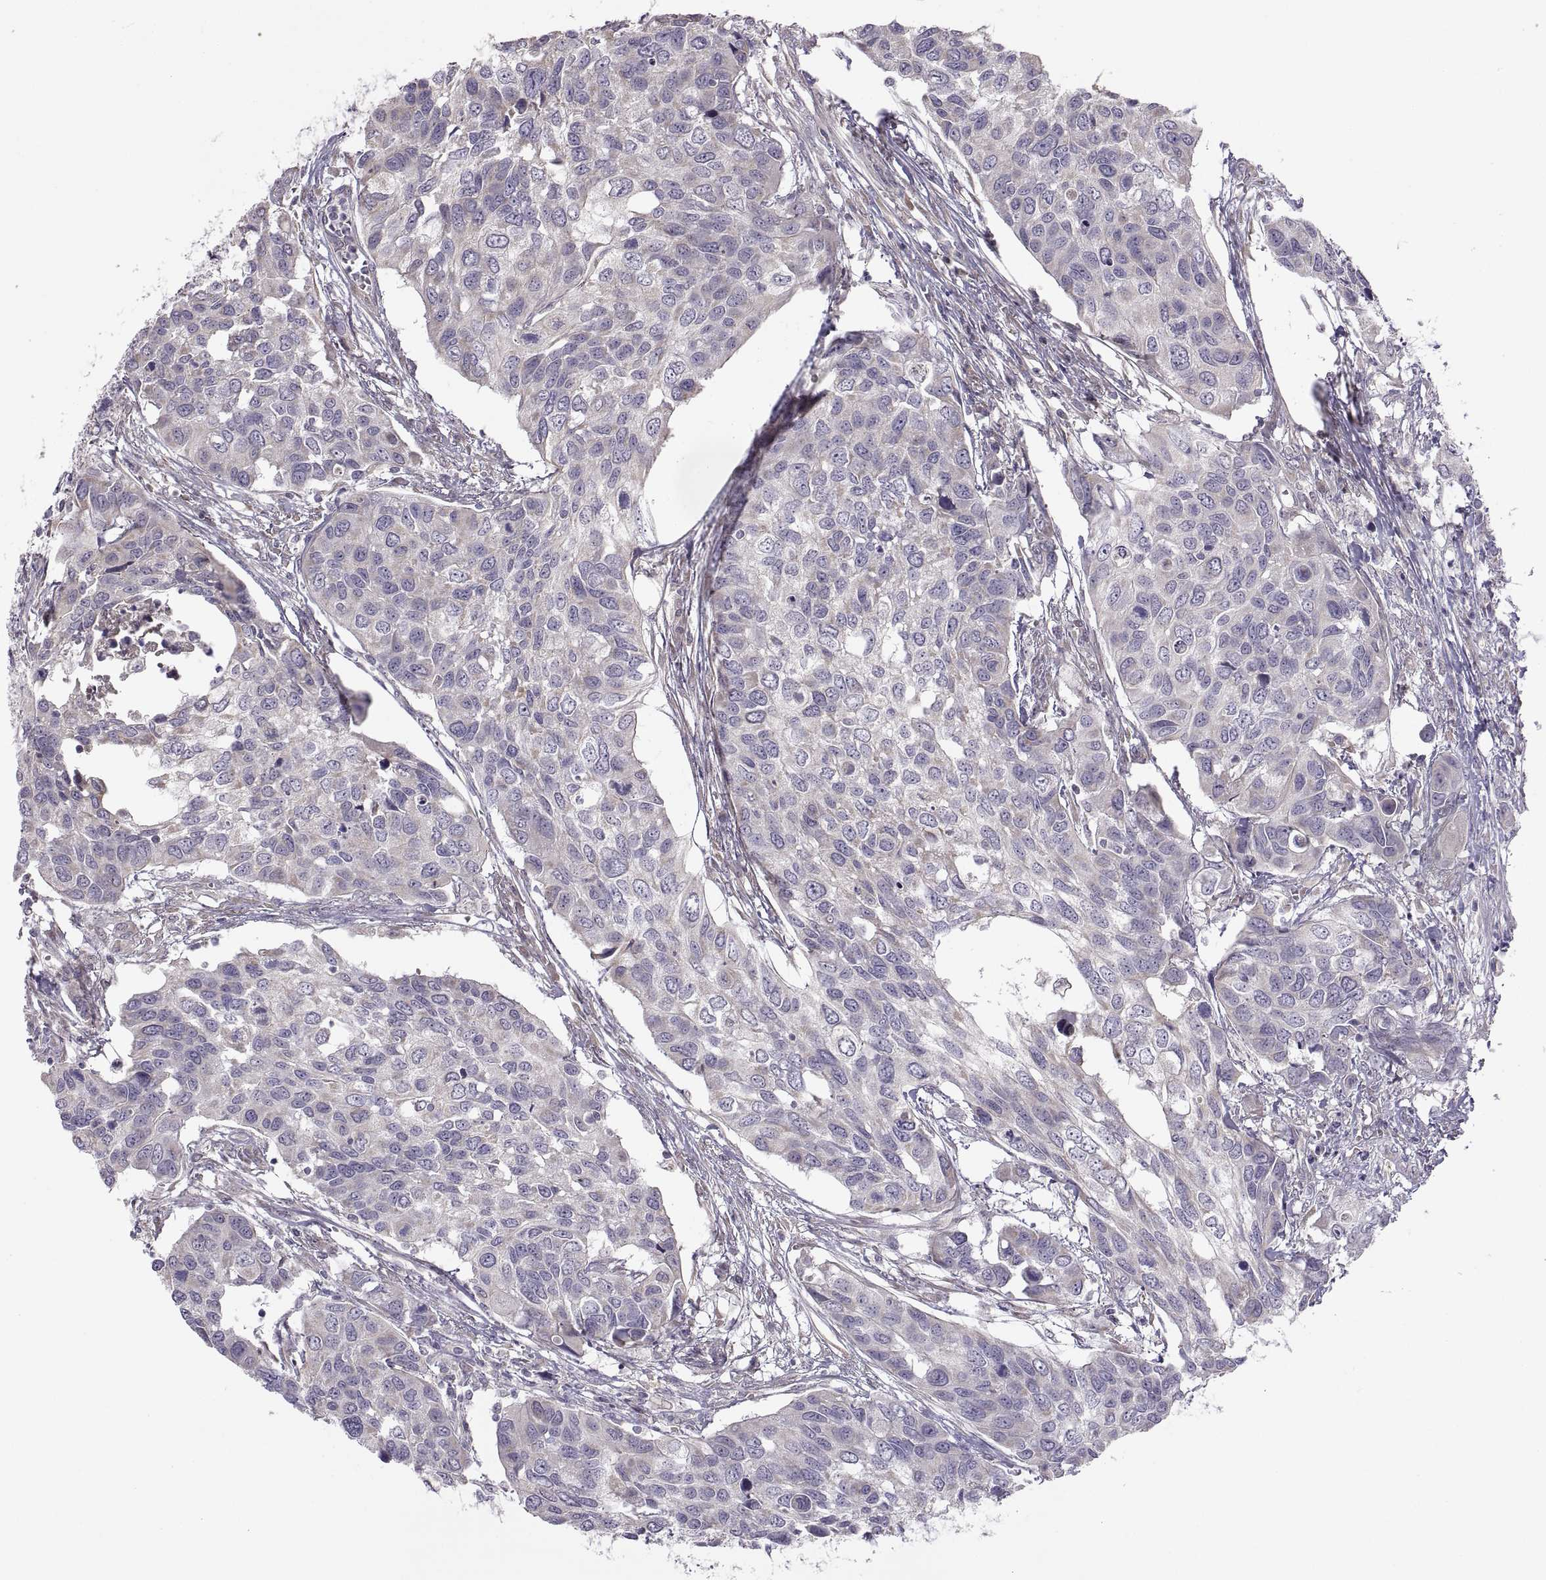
{"staining": {"intensity": "negative", "quantity": "none", "location": "none"}, "tissue": "urothelial cancer", "cell_type": "Tumor cells", "image_type": "cancer", "snomed": [{"axis": "morphology", "description": "Urothelial carcinoma, High grade"}, {"axis": "topography", "description": "Urinary bladder"}], "caption": "Immunohistochemistry (IHC) micrograph of neoplastic tissue: human high-grade urothelial carcinoma stained with DAB (3,3'-diaminobenzidine) reveals no significant protein positivity in tumor cells.", "gene": "ACSBG2", "patient": {"sex": "male", "age": 60}}